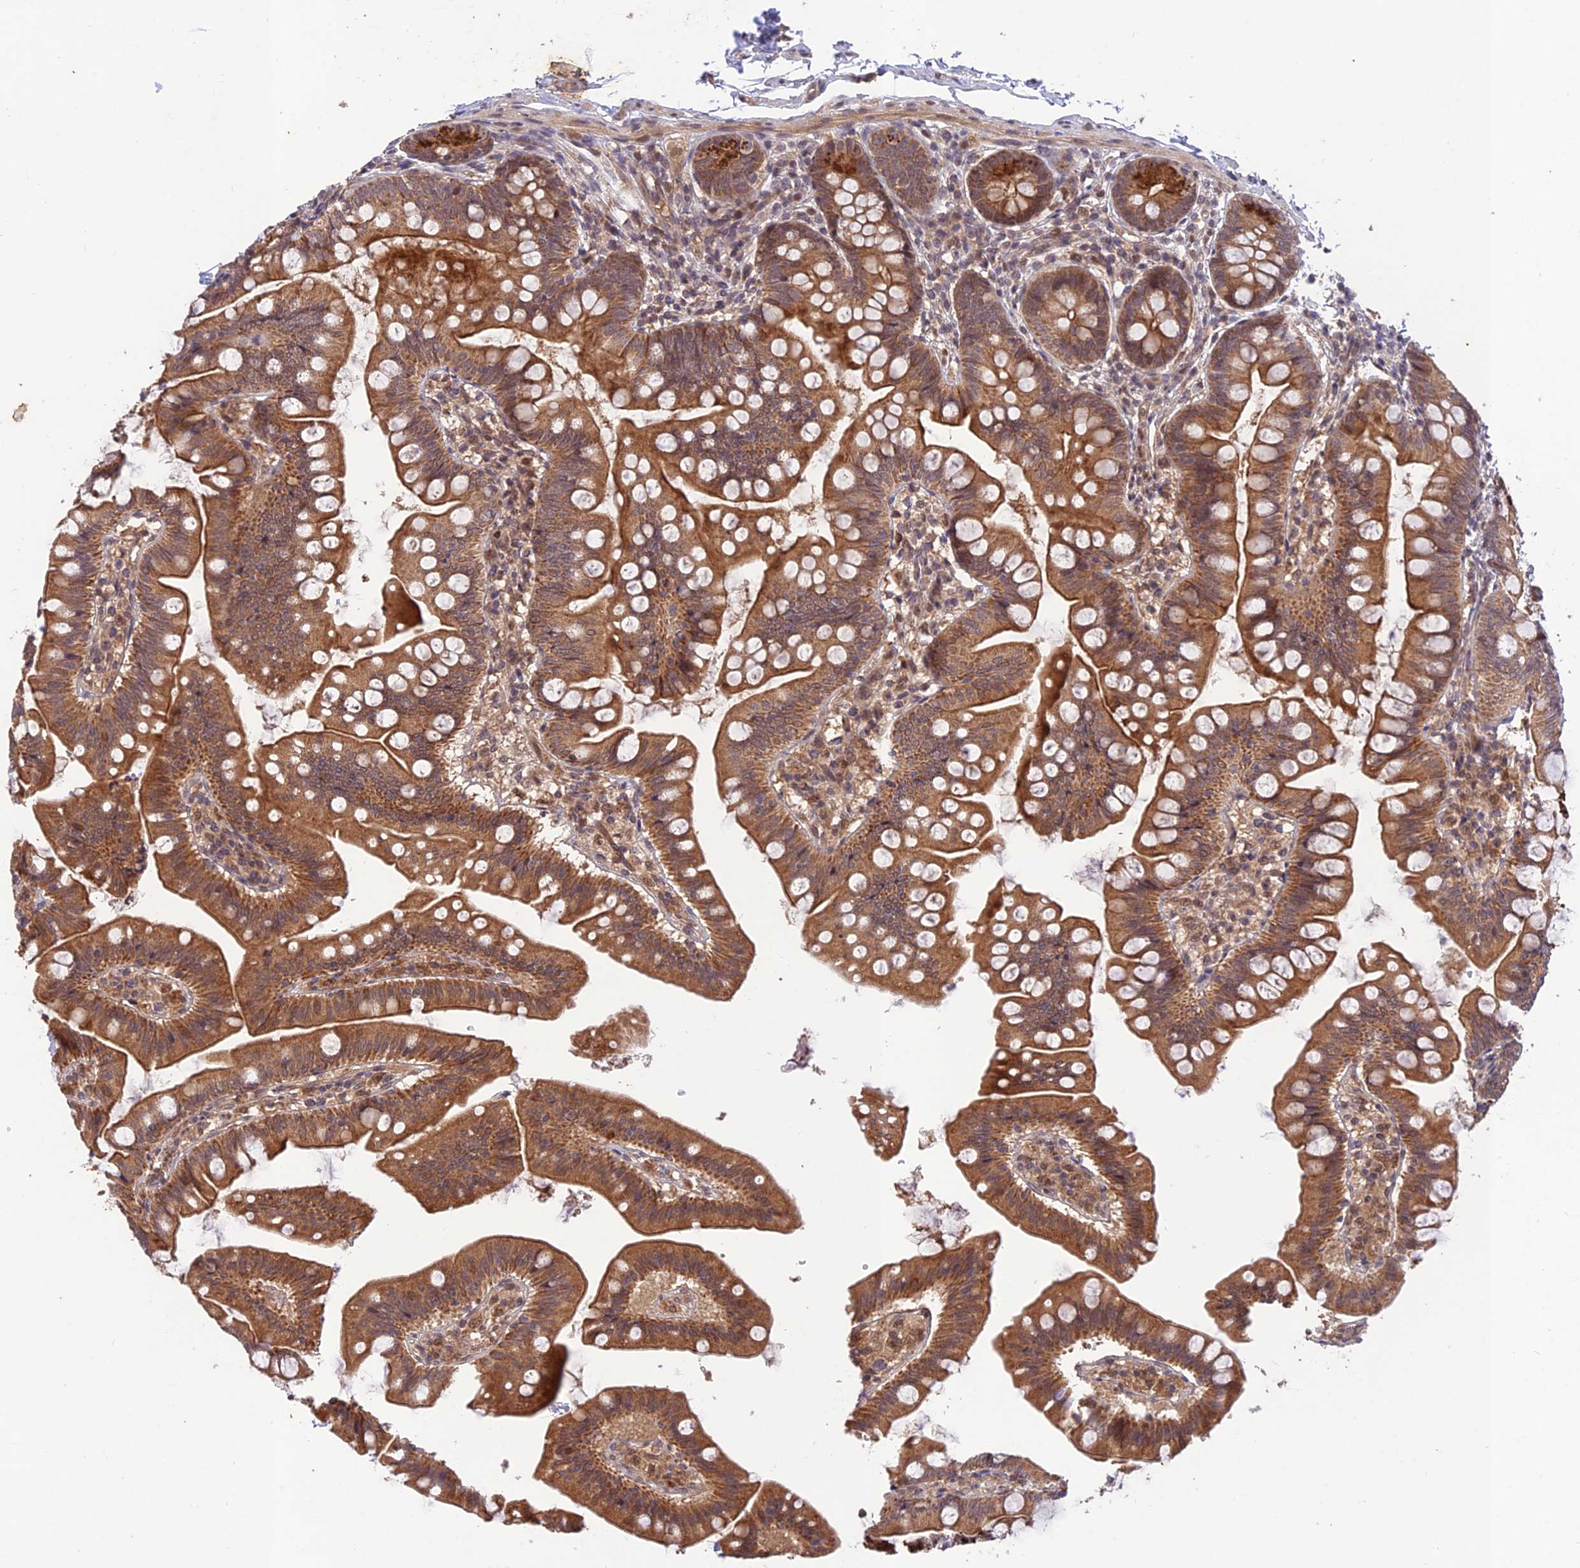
{"staining": {"intensity": "moderate", "quantity": ">75%", "location": "cytoplasmic/membranous"}, "tissue": "small intestine", "cell_type": "Glandular cells", "image_type": "normal", "snomed": [{"axis": "morphology", "description": "Normal tissue, NOS"}, {"axis": "topography", "description": "Small intestine"}], "caption": "Small intestine stained with IHC displays moderate cytoplasmic/membranous expression in about >75% of glandular cells.", "gene": "REV1", "patient": {"sex": "male", "age": 7}}